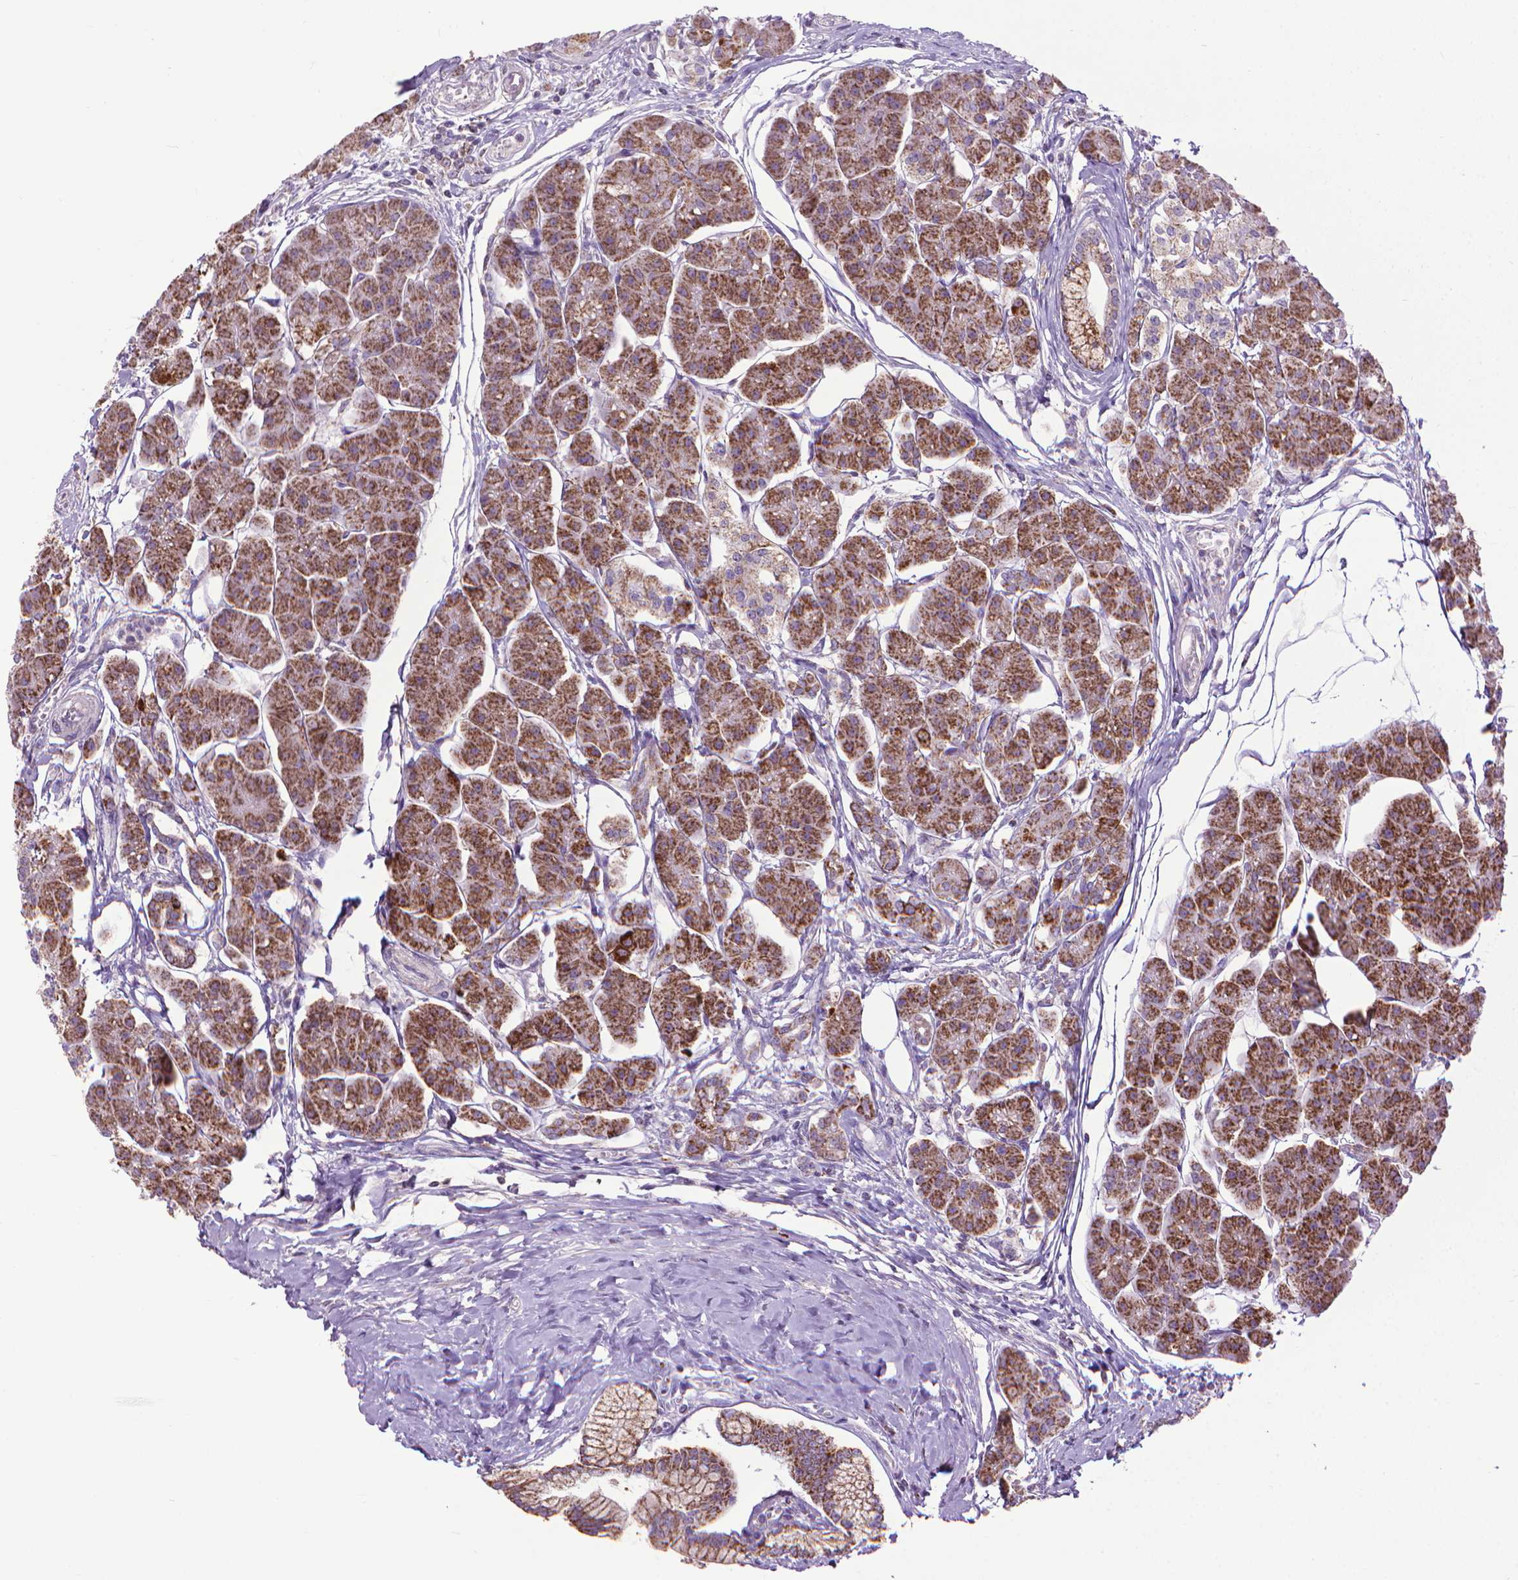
{"staining": {"intensity": "strong", "quantity": "25%-75%", "location": "cytoplasmic/membranous"}, "tissue": "pancreas", "cell_type": "Exocrine glandular cells", "image_type": "normal", "snomed": [{"axis": "morphology", "description": "Normal tissue, NOS"}, {"axis": "topography", "description": "Adipose tissue"}, {"axis": "topography", "description": "Pancreas"}, {"axis": "topography", "description": "Peripheral nerve tissue"}], "caption": "A high amount of strong cytoplasmic/membranous expression is identified in approximately 25%-75% of exocrine glandular cells in benign pancreas.", "gene": "VDAC1", "patient": {"sex": "female", "age": 58}}